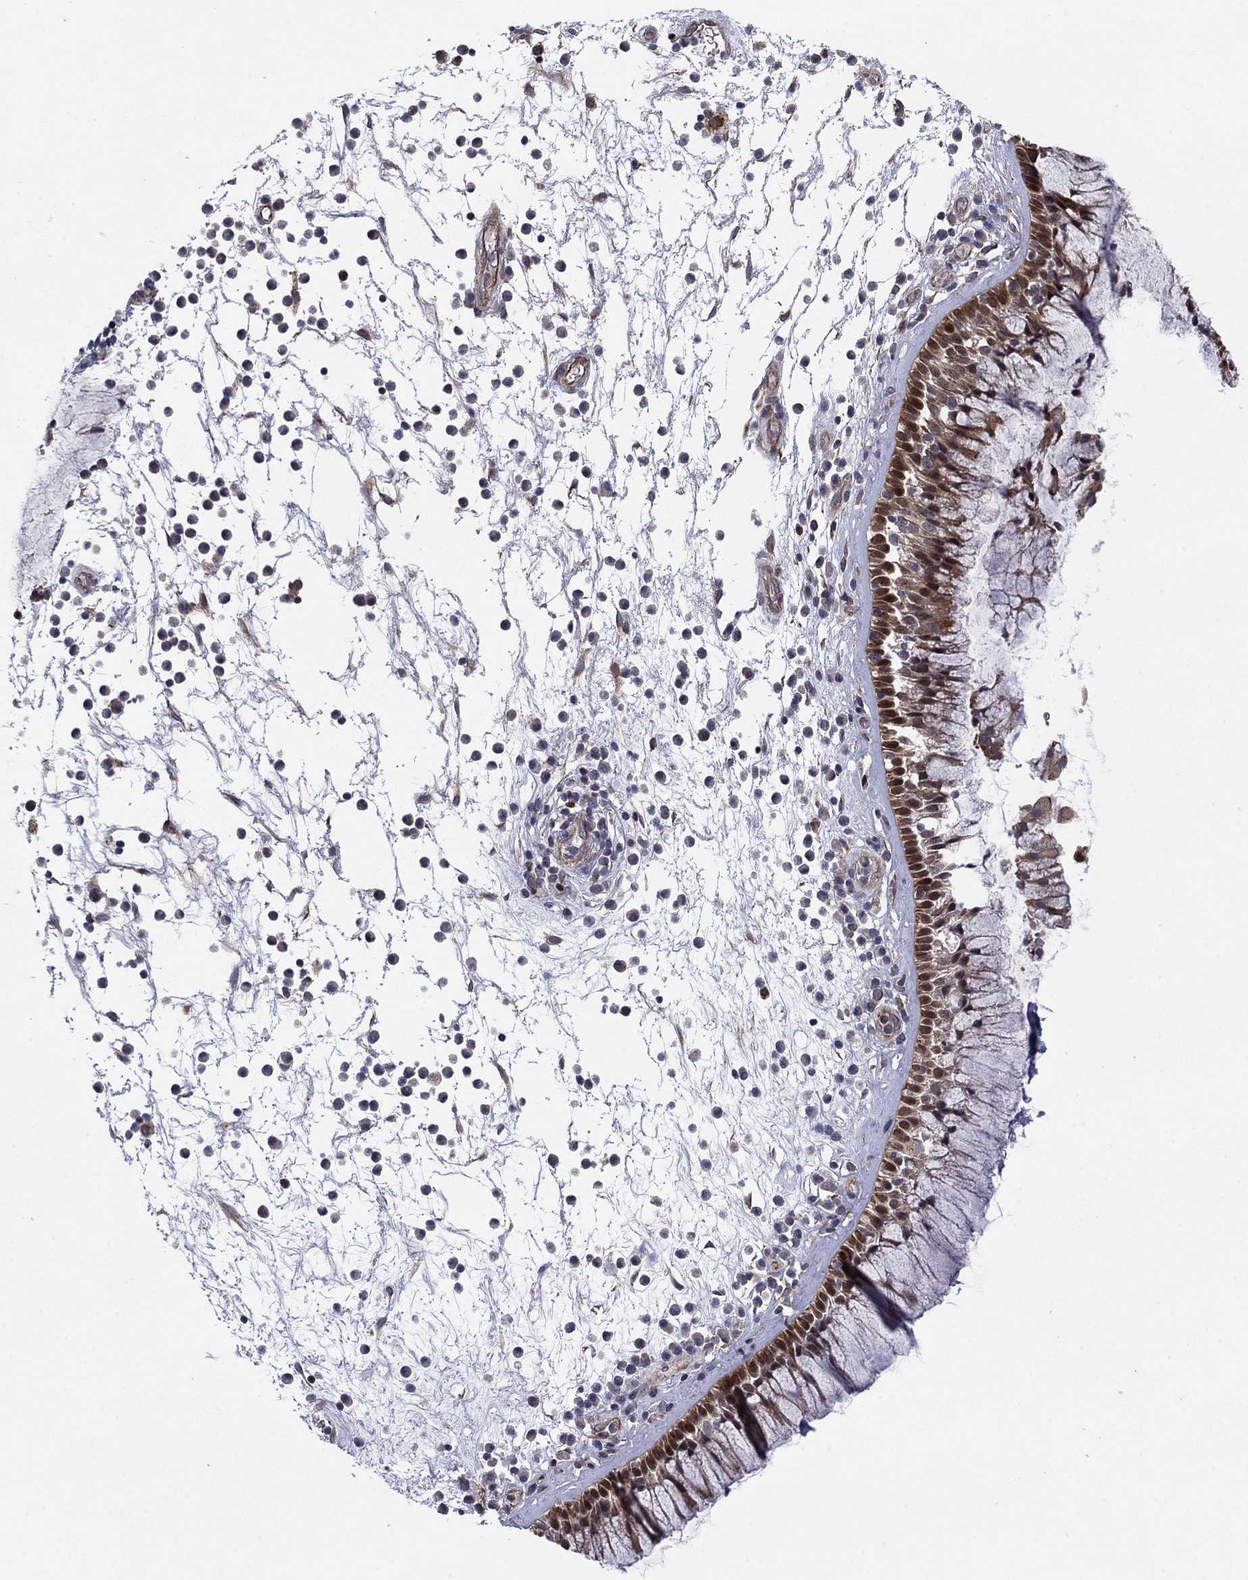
{"staining": {"intensity": "strong", "quantity": ">75%", "location": "nuclear"}, "tissue": "nasopharynx", "cell_type": "Respiratory epithelial cells", "image_type": "normal", "snomed": [{"axis": "morphology", "description": "Normal tissue, NOS"}, {"axis": "topography", "description": "Nasopharynx"}], "caption": "Brown immunohistochemical staining in normal human nasopharynx exhibits strong nuclear staining in approximately >75% of respiratory epithelial cells. (DAB (3,3'-diaminobenzidine) IHC, brown staining for protein, blue staining for nuclei).", "gene": "BCL11A", "patient": {"sex": "male", "age": 77}}